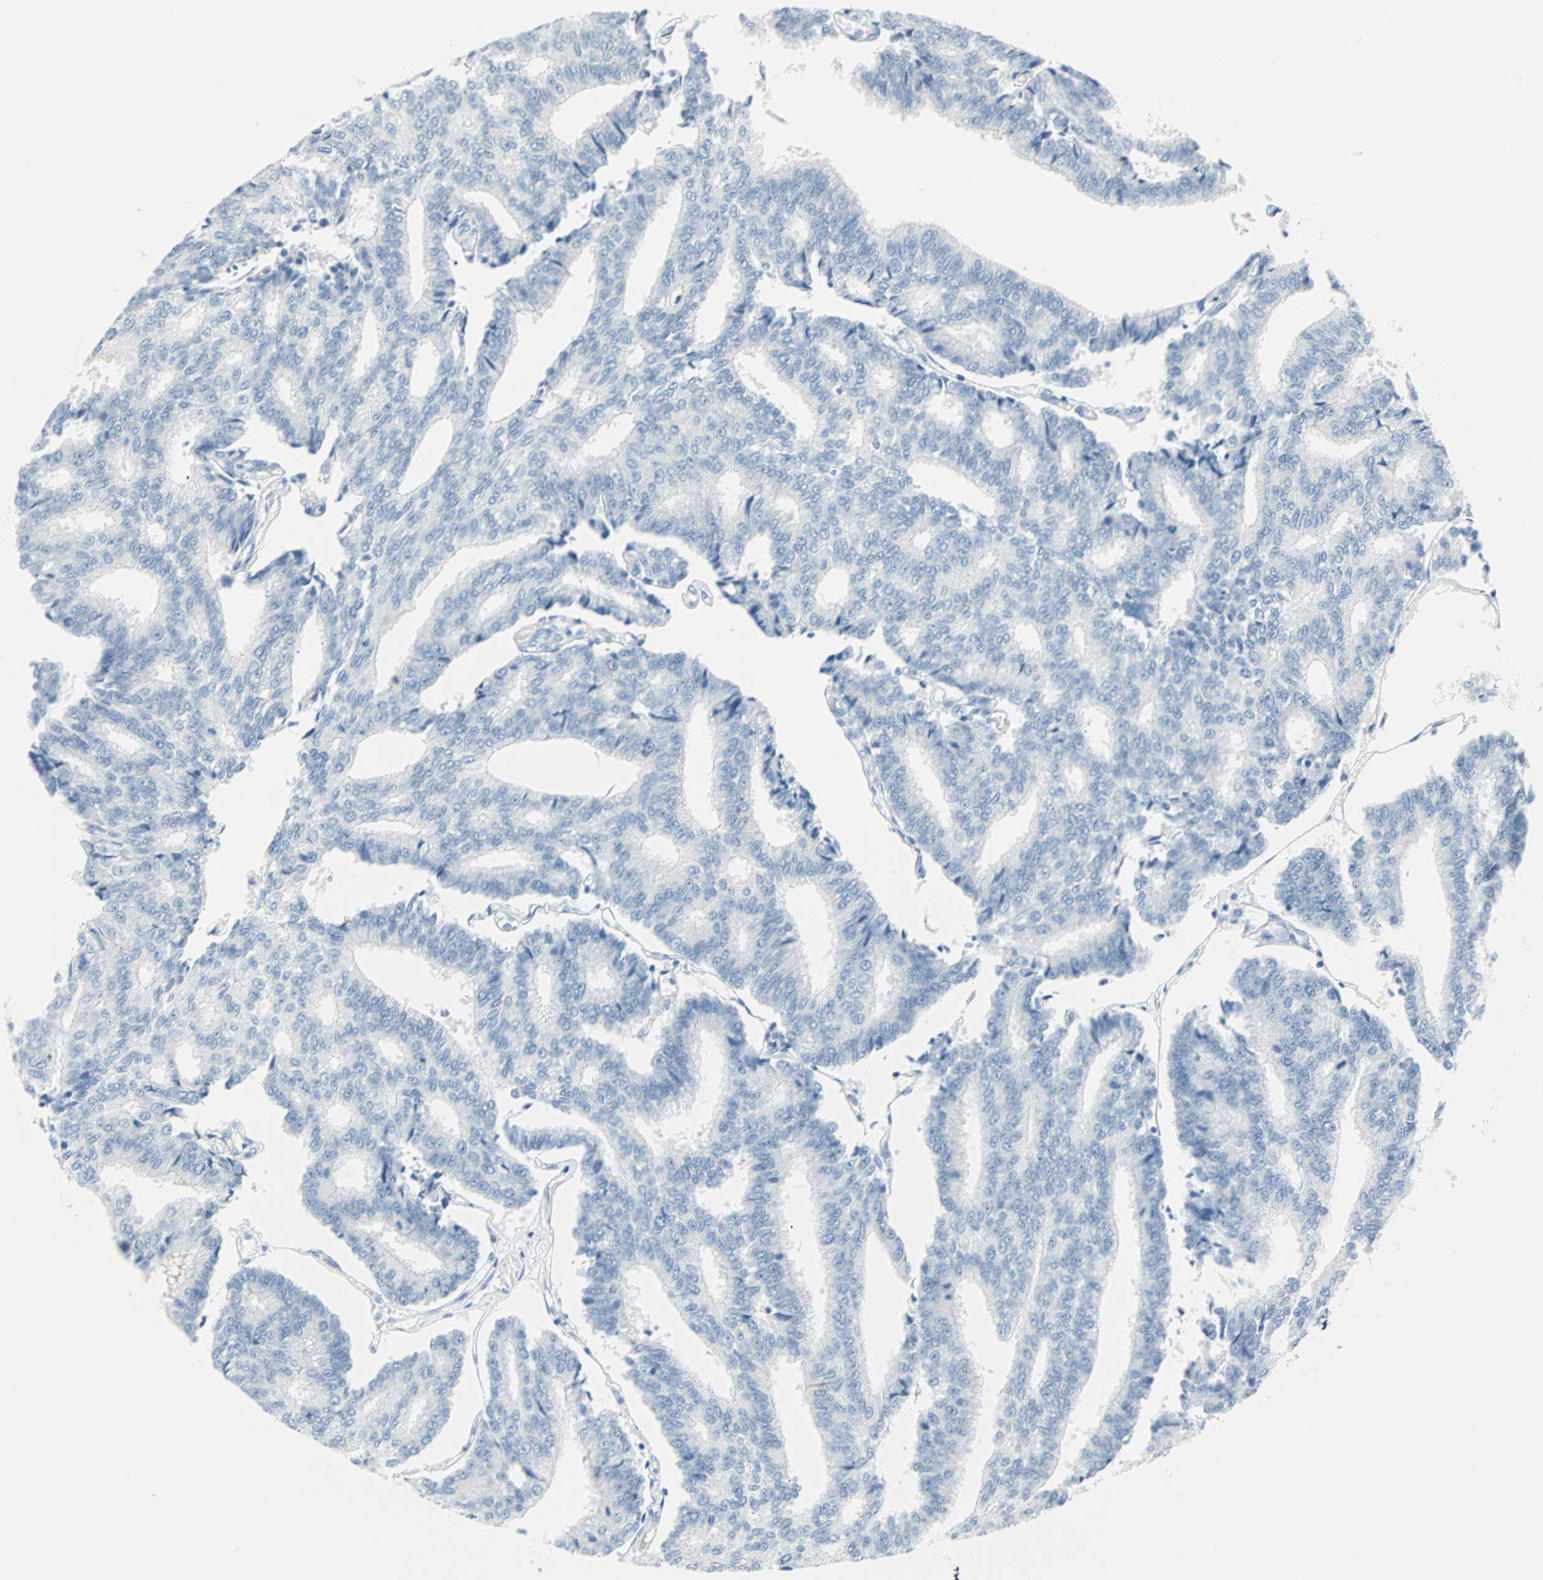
{"staining": {"intensity": "negative", "quantity": "none", "location": "none"}, "tissue": "prostate cancer", "cell_type": "Tumor cells", "image_type": "cancer", "snomed": [{"axis": "morphology", "description": "Adenocarcinoma, High grade"}, {"axis": "topography", "description": "Prostate"}], "caption": "High magnification brightfield microscopy of prostate cancer stained with DAB (brown) and counterstained with hematoxylin (blue): tumor cells show no significant expression. (DAB immunohistochemistry, high magnification).", "gene": "STX1A", "patient": {"sex": "male", "age": 55}}